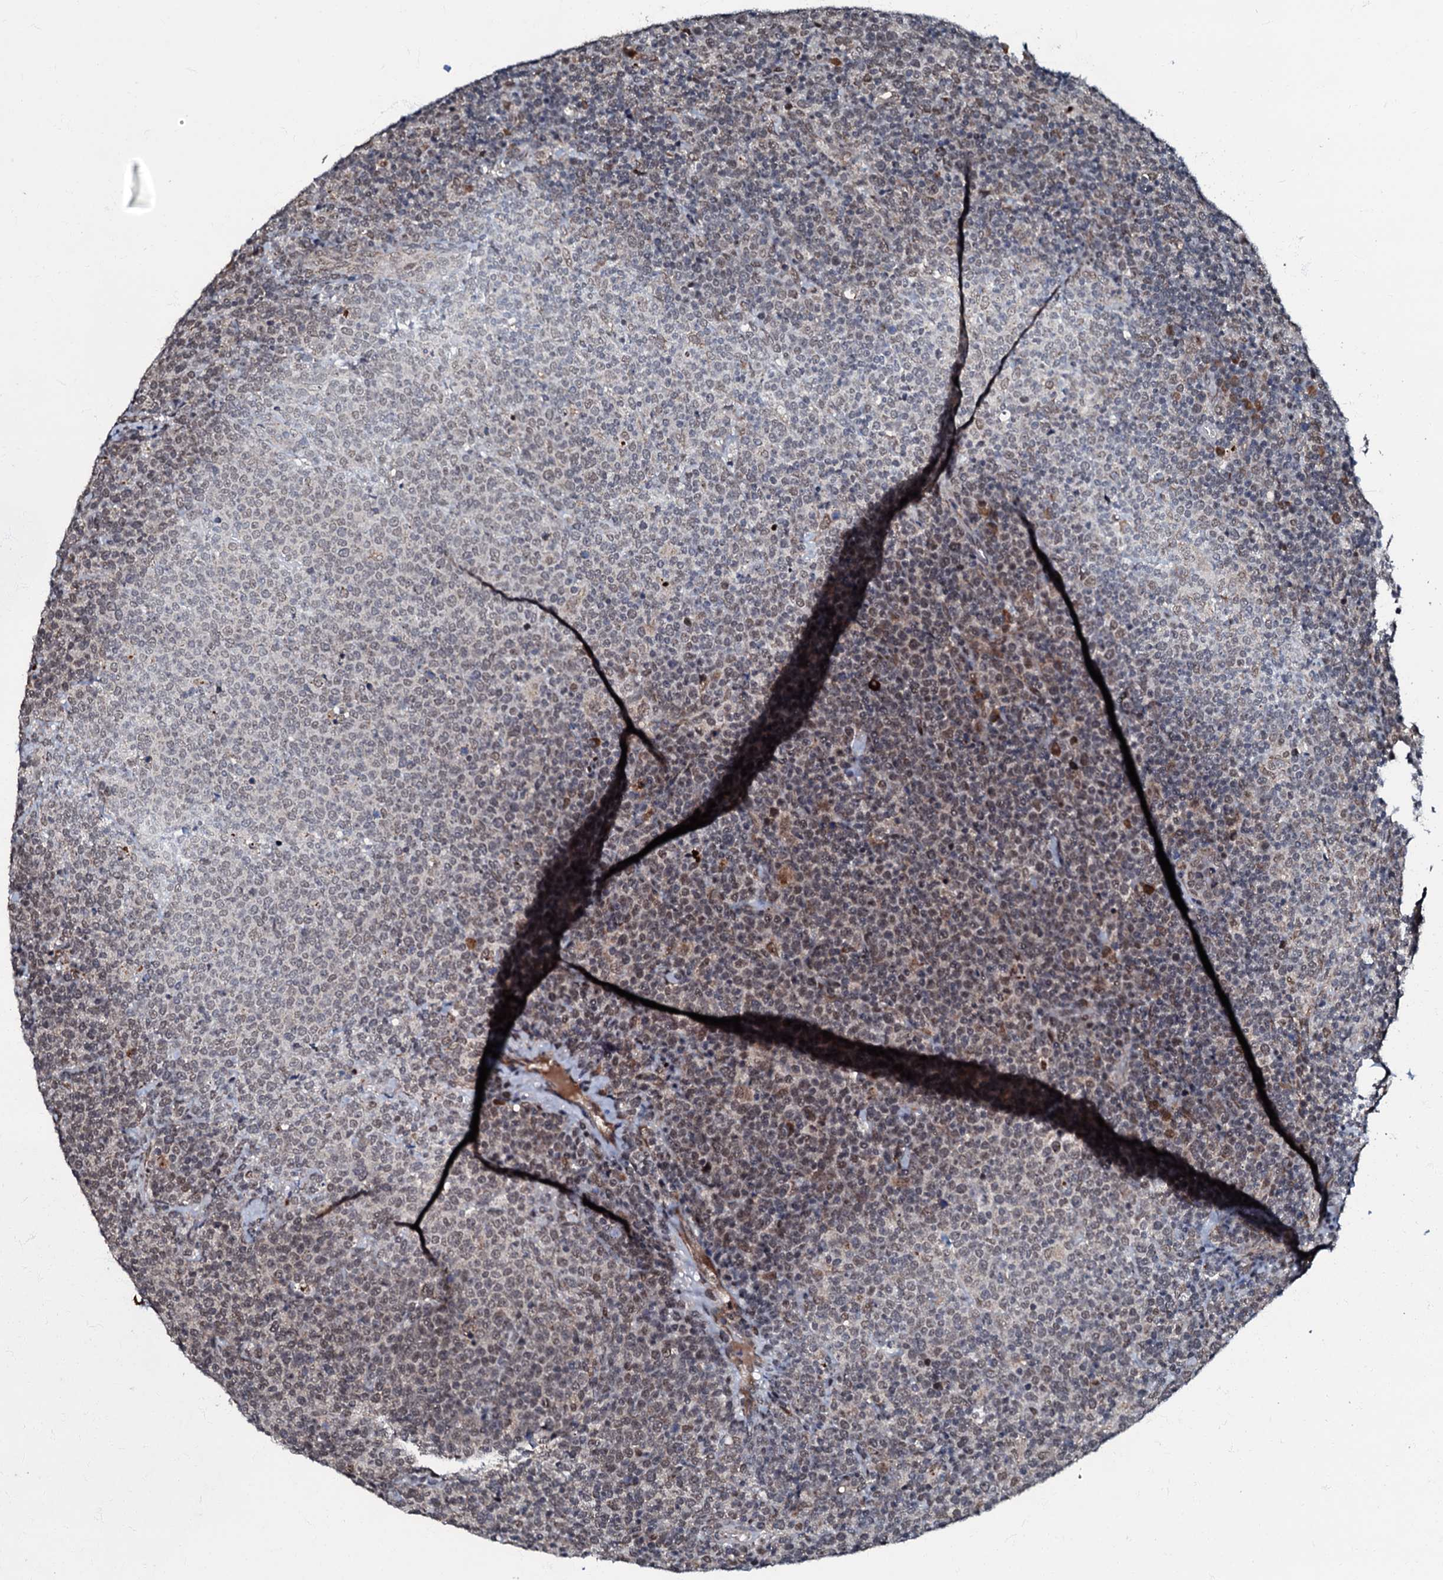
{"staining": {"intensity": "moderate", "quantity": "<25%", "location": "nuclear"}, "tissue": "lymphoma", "cell_type": "Tumor cells", "image_type": "cancer", "snomed": [{"axis": "morphology", "description": "Malignant lymphoma, non-Hodgkin's type, High grade"}, {"axis": "topography", "description": "Lymph node"}], "caption": "Lymphoma stained for a protein (brown) exhibits moderate nuclear positive expression in approximately <25% of tumor cells.", "gene": "C18orf32", "patient": {"sex": "male", "age": 61}}